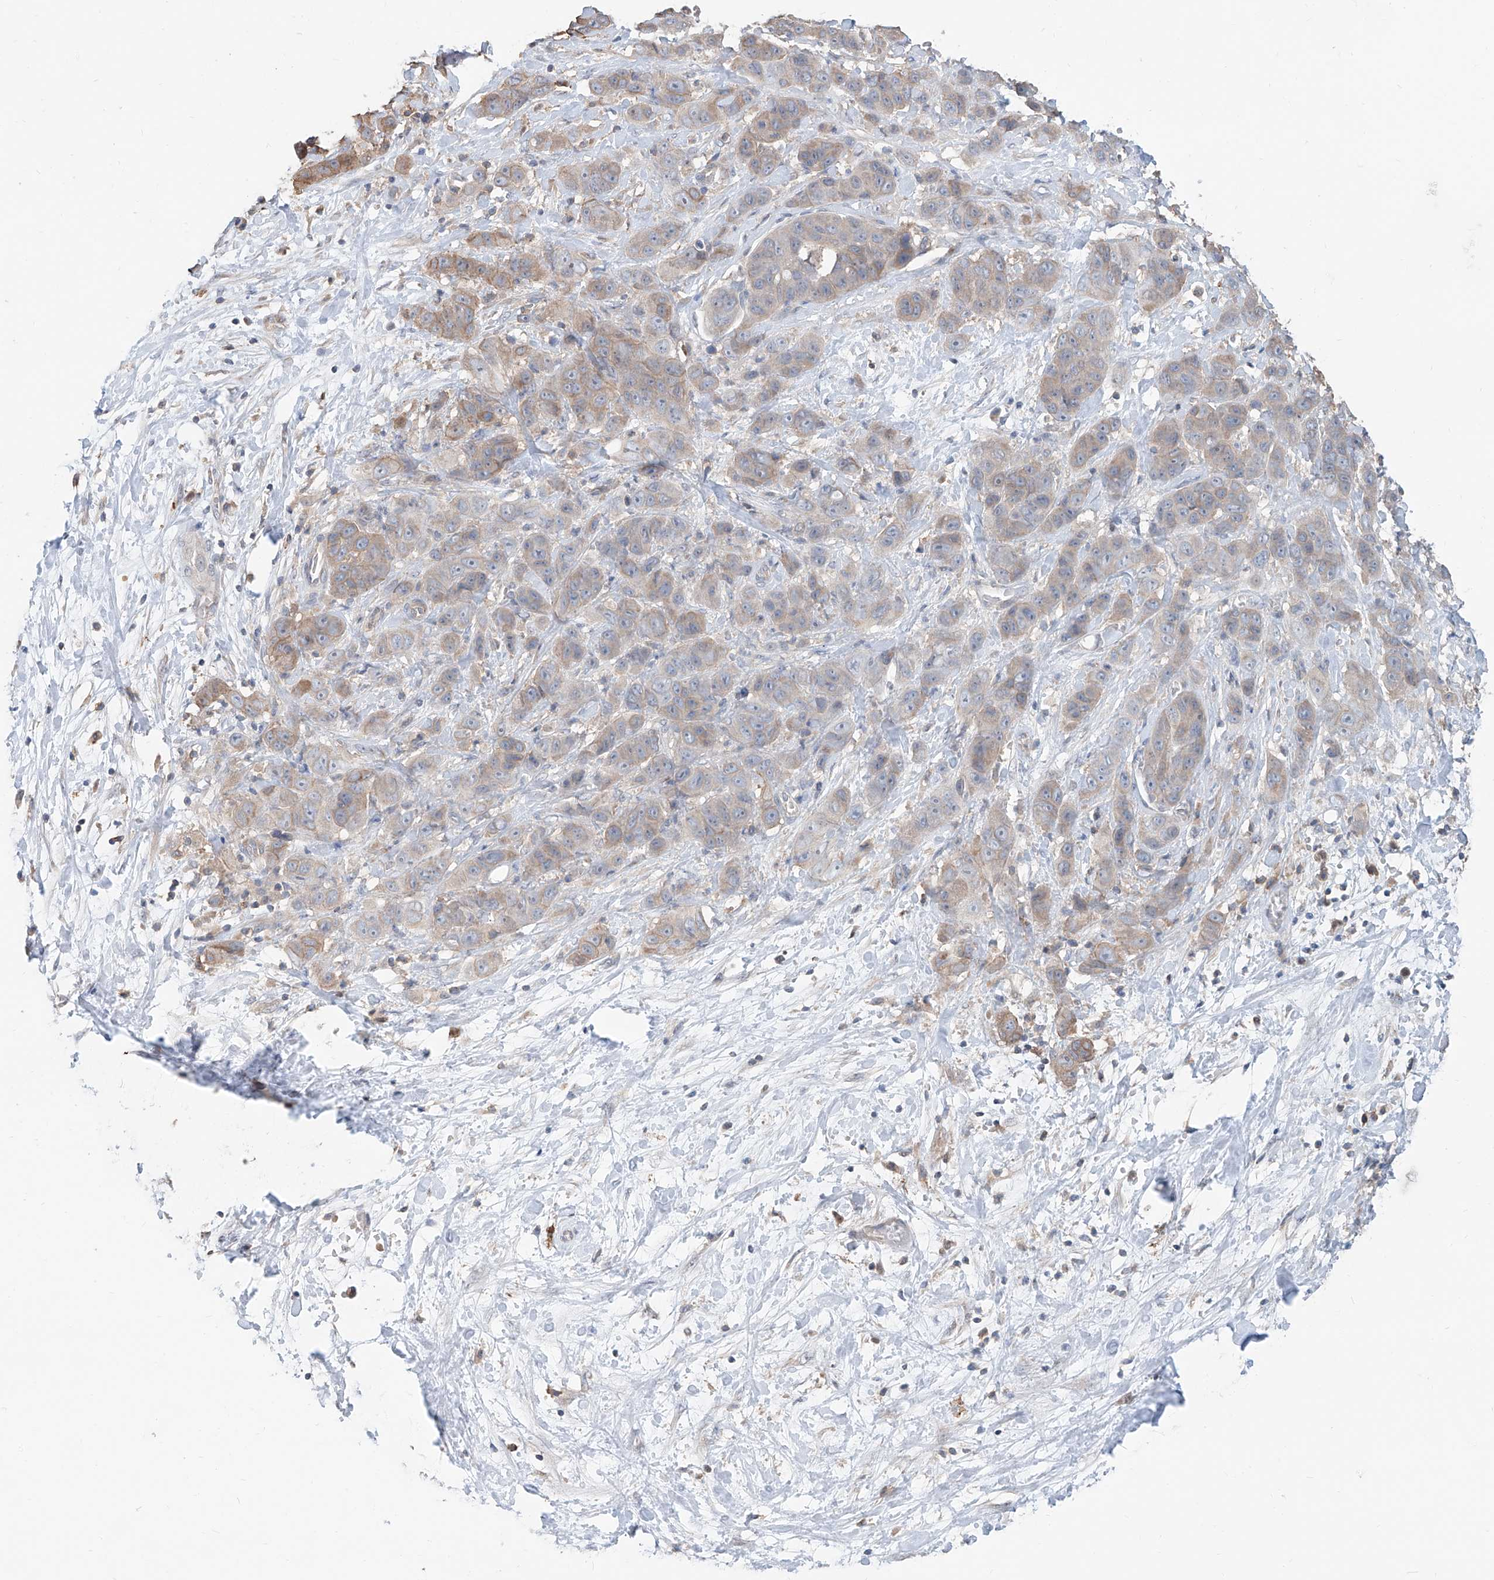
{"staining": {"intensity": "weak", "quantity": "25%-75%", "location": "cytoplasmic/membranous"}, "tissue": "liver cancer", "cell_type": "Tumor cells", "image_type": "cancer", "snomed": [{"axis": "morphology", "description": "Cholangiocarcinoma"}, {"axis": "topography", "description": "Liver"}], "caption": "Protein analysis of liver cholangiocarcinoma tissue displays weak cytoplasmic/membranous expression in approximately 25%-75% of tumor cells.", "gene": "KCNK10", "patient": {"sex": "female", "age": 52}}